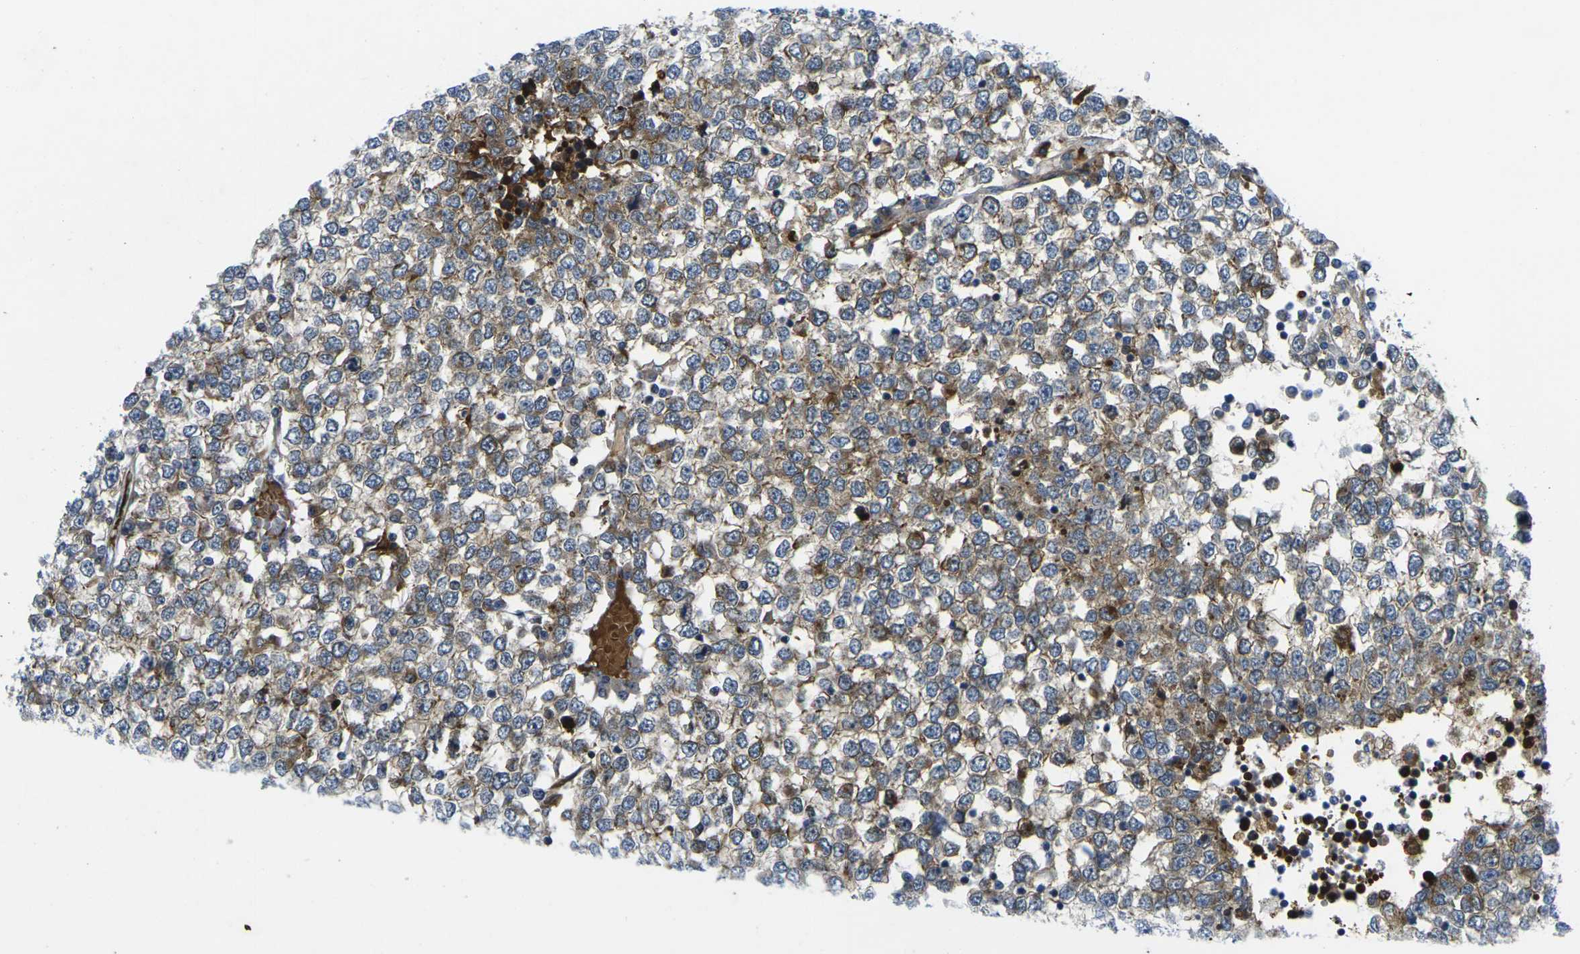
{"staining": {"intensity": "weak", "quantity": ">75%", "location": "cytoplasmic/membranous"}, "tissue": "testis cancer", "cell_type": "Tumor cells", "image_type": "cancer", "snomed": [{"axis": "morphology", "description": "Seminoma, NOS"}, {"axis": "topography", "description": "Testis"}], "caption": "Immunohistochemistry of testis cancer (seminoma) exhibits low levels of weak cytoplasmic/membranous positivity in approximately >75% of tumor cells. (DAB (3,3'-diaminobenzidine) = brown stain, brightfield microscopy at high magnification).", "gene": "ROBO2", "patient": {"sex": "male", "age": 65}}